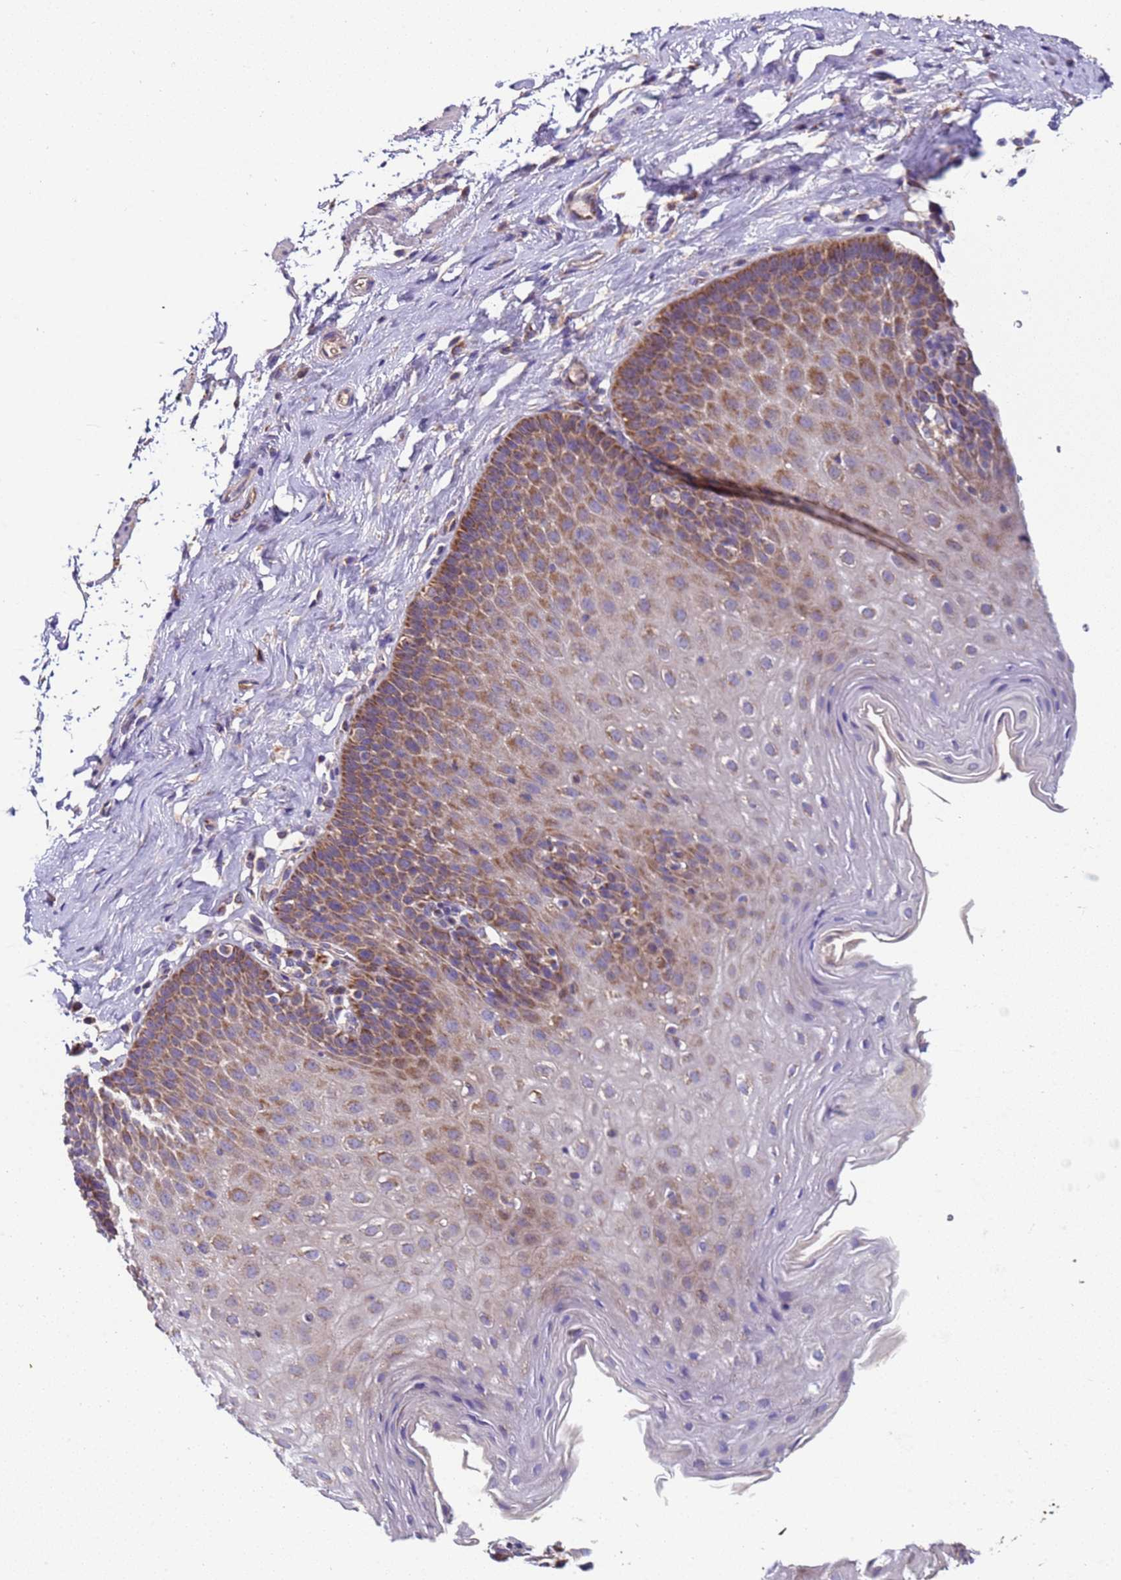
{"staining": {"intensity": "moderate", "quantity": "25%-75%", "location": "cytoplasmic/membranous"}, "tissue": "esophagus", "cell_type": "Squamous epithelial cells", "image_type": "normal", "snomed": [{"axis": "morphology", "description": "Normal tissue, NOS"}, {"axis": "topography", "description": "Esophagus"}], "caption": "The immunohistochemical stain labels moderate cytoplasmic/membranous positivity in squamous epithelial cells of normal esophagus.", "gene": "TMEM126A", "patient": {"sex": "female", "age": 61}}